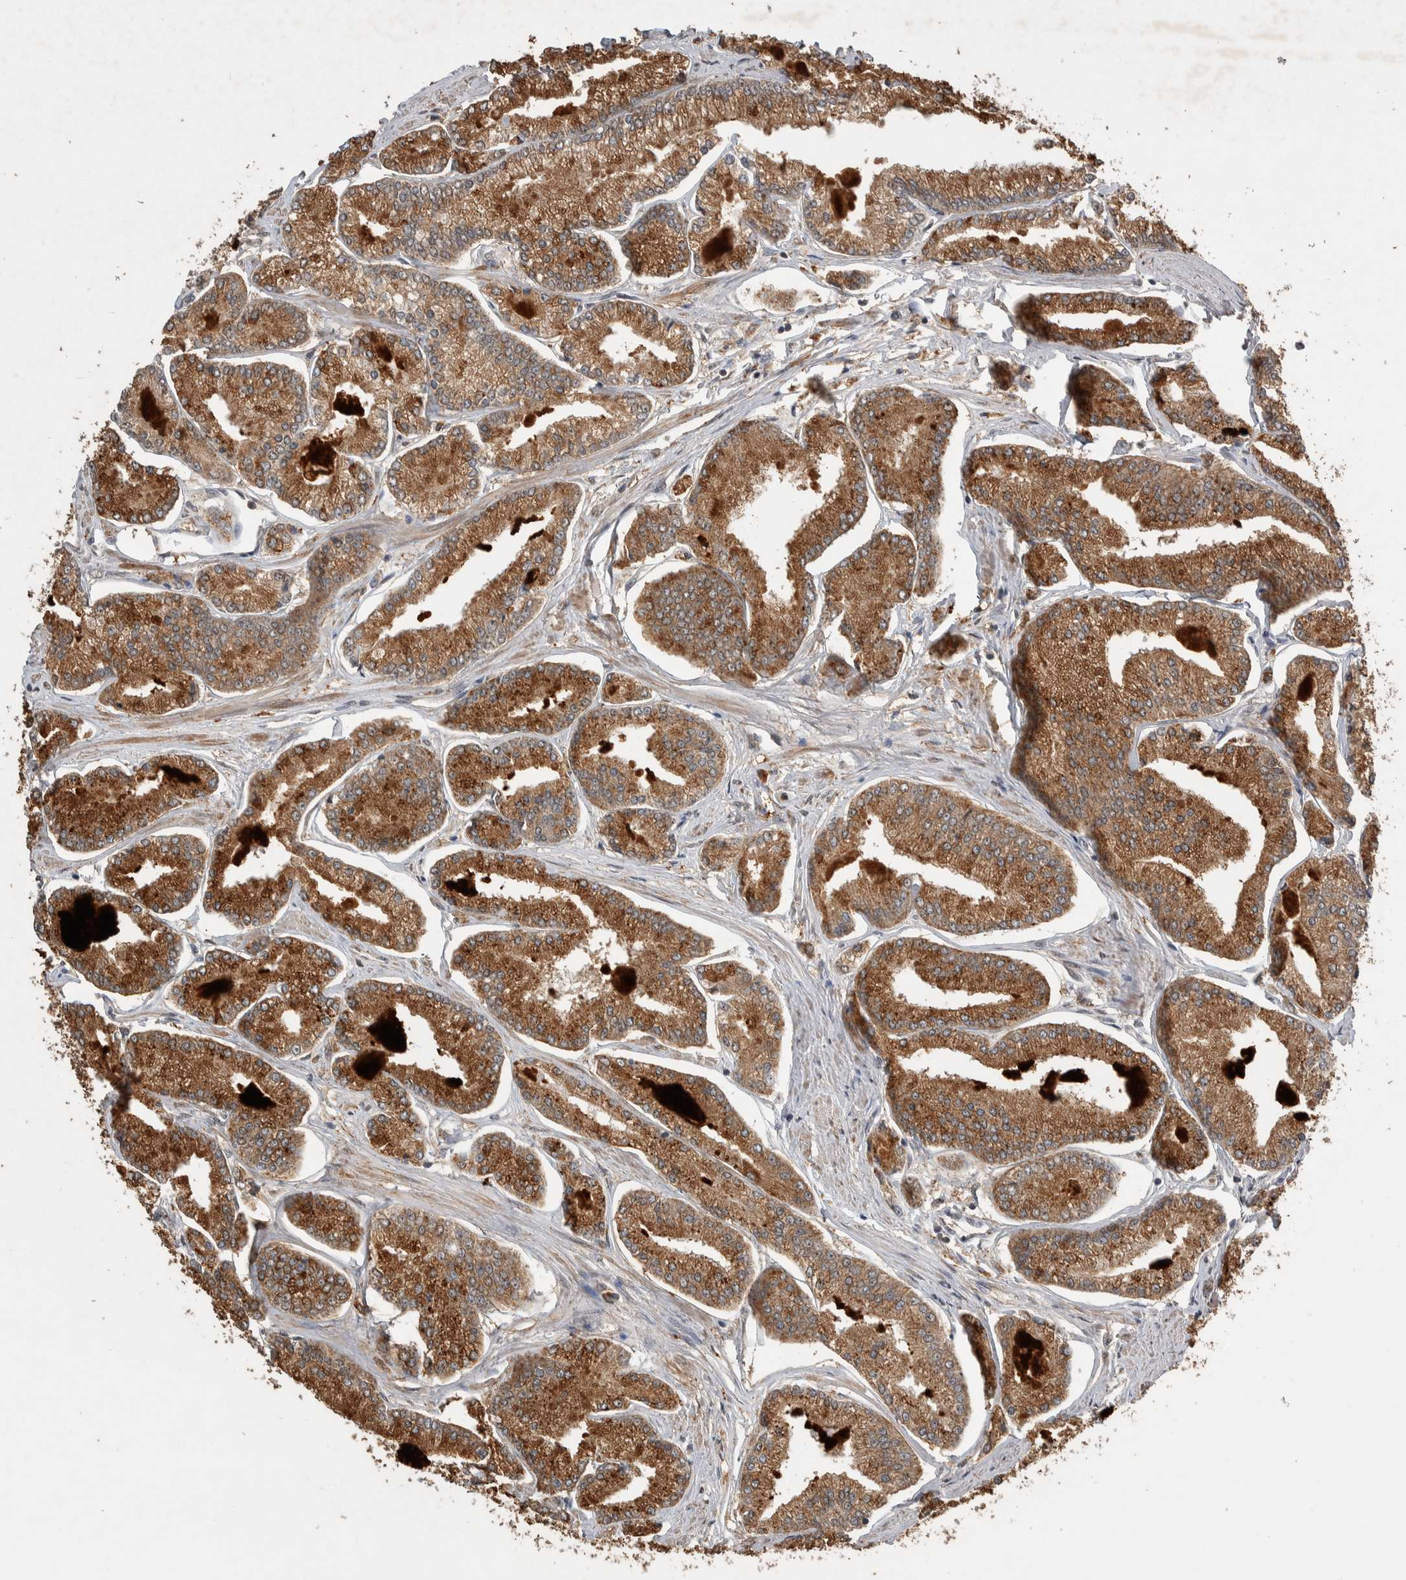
{"staining": {"intensity": "moderate", "quantity": ">75%", "location": "cytoplasmic/membranous"}, "tissue": "prostate cancer", "cell_type": "Tumor cells", "image_type": "cancer", "snomed": [{"axis": "morphology", "description": "Adenocarcinoma, Low grade"}, {"axis": "topography", "description": "Prostate"}], "caption": "Brown immunohistochemical staining in human prostate cancer demonstrates moderate cytoplasmic/membranous staining in approximately >75% of tumor cells.", "gene": "DVL2", "patient": {"sex": "male", "age": 52}}